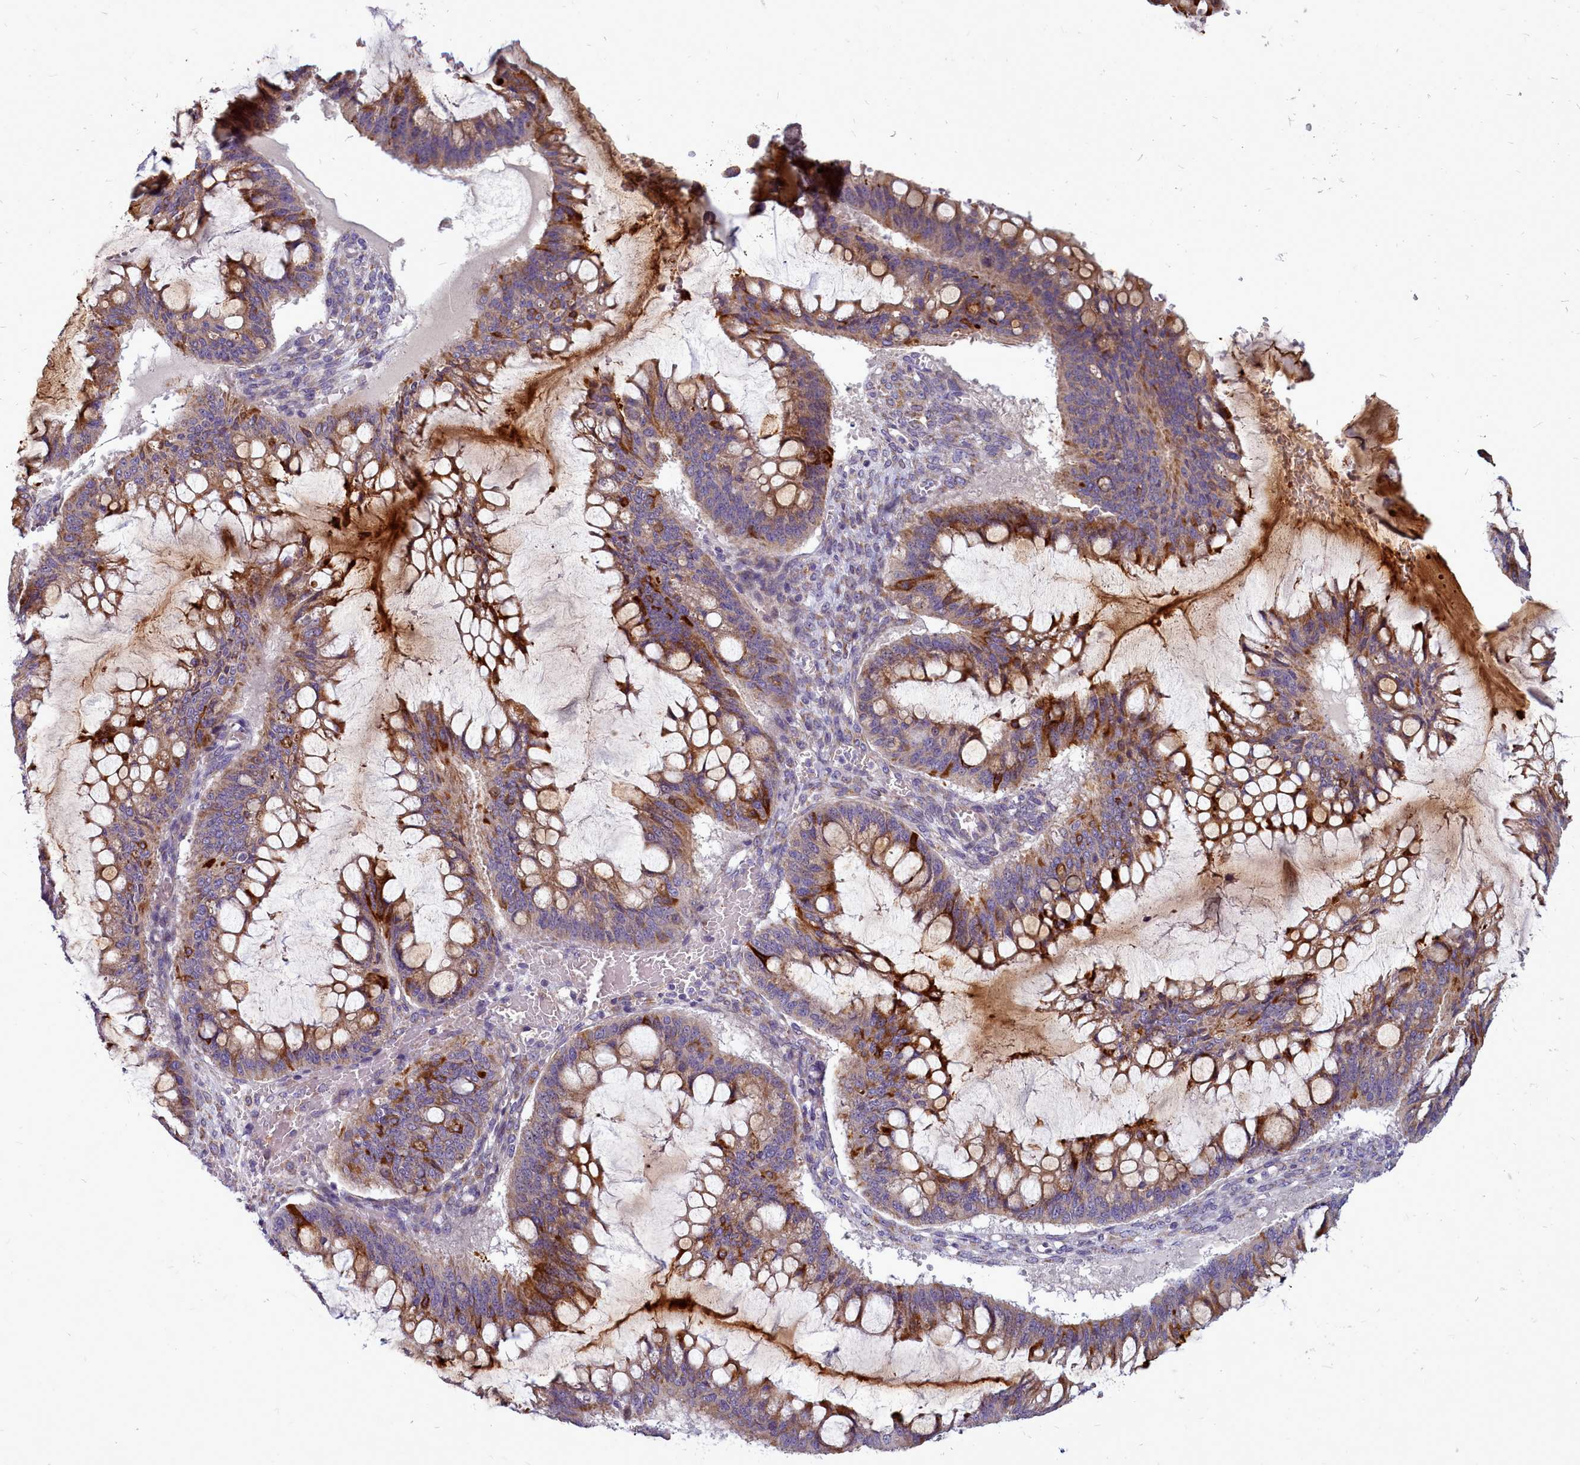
{"staining": {"intensity": "strong", "quantity": "25%-75%", "location": "cytoplasmic/membranous"}, "tissue": "ovarian cancer", "cell_type": "Tumor cells", "image_type": "cancer", "snomed": [{"axis": "morphology", "description": "Cystadenocarcinoma, mucinous, NOS"}, {"axis": "topography", "description": "Ovary"}], "caption": "A brown stain highlights strong cytoplasmic/membranous positivity of a protein in human mucinous cystadenocarcinoma (ovarian) tumor cells. (Brightfield microscopy of DAB IHC at high magnification).", "gene": "SMPD4", "patient": {"sex": "female", "age": 73}}